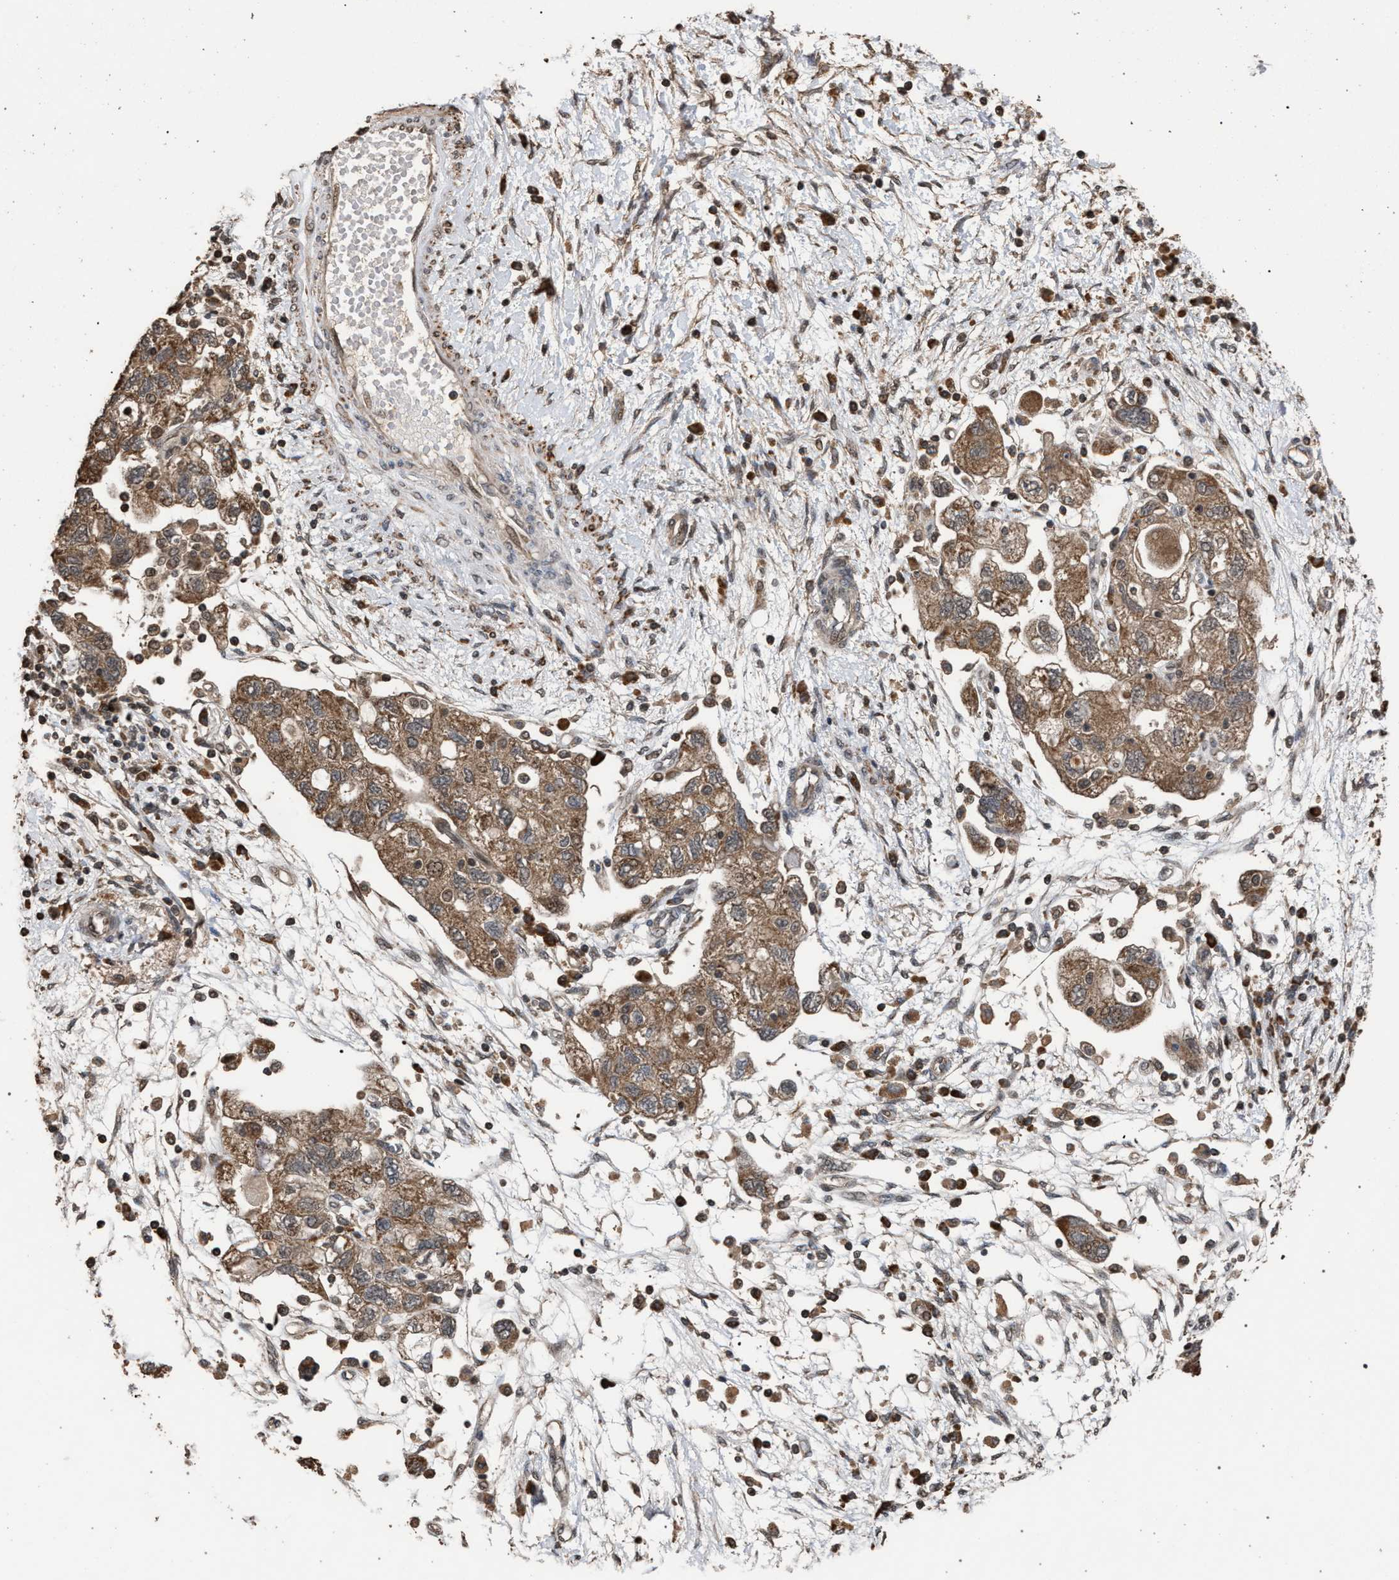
{"staining": {"intensity": "moderate", "quantity": ">75%", "location": "cytoplasmic/membranous"}, "tissue": "ovarian cancer", "cell_type": "Tumor cells", "image_type": "cancer", "snomed": [{"axis": "morphology", "description": "Carcinoma, NOS"}, {"axis": "morphology", "description": "Cystadenocarcinoma, serous, NOS"}, {"axis": "topography", "description": "Ovary"}], "caption": "Immunohistochemistry staining of ovarian cancer (carcinoma), which exhibits medium levels of moderate cytoplasmic/membranous staining in approximately >75% of tumor cells indicating moderate cytoplasmic/membranous protein staining. The staining was performed using DAB (3,3'-diaminobenzidine) (brown) for protein detection and nuclei were counterstained in hematoxylin (blue).", "gene": "NAA35", "patient": {"sex": "female", "age": 69}}